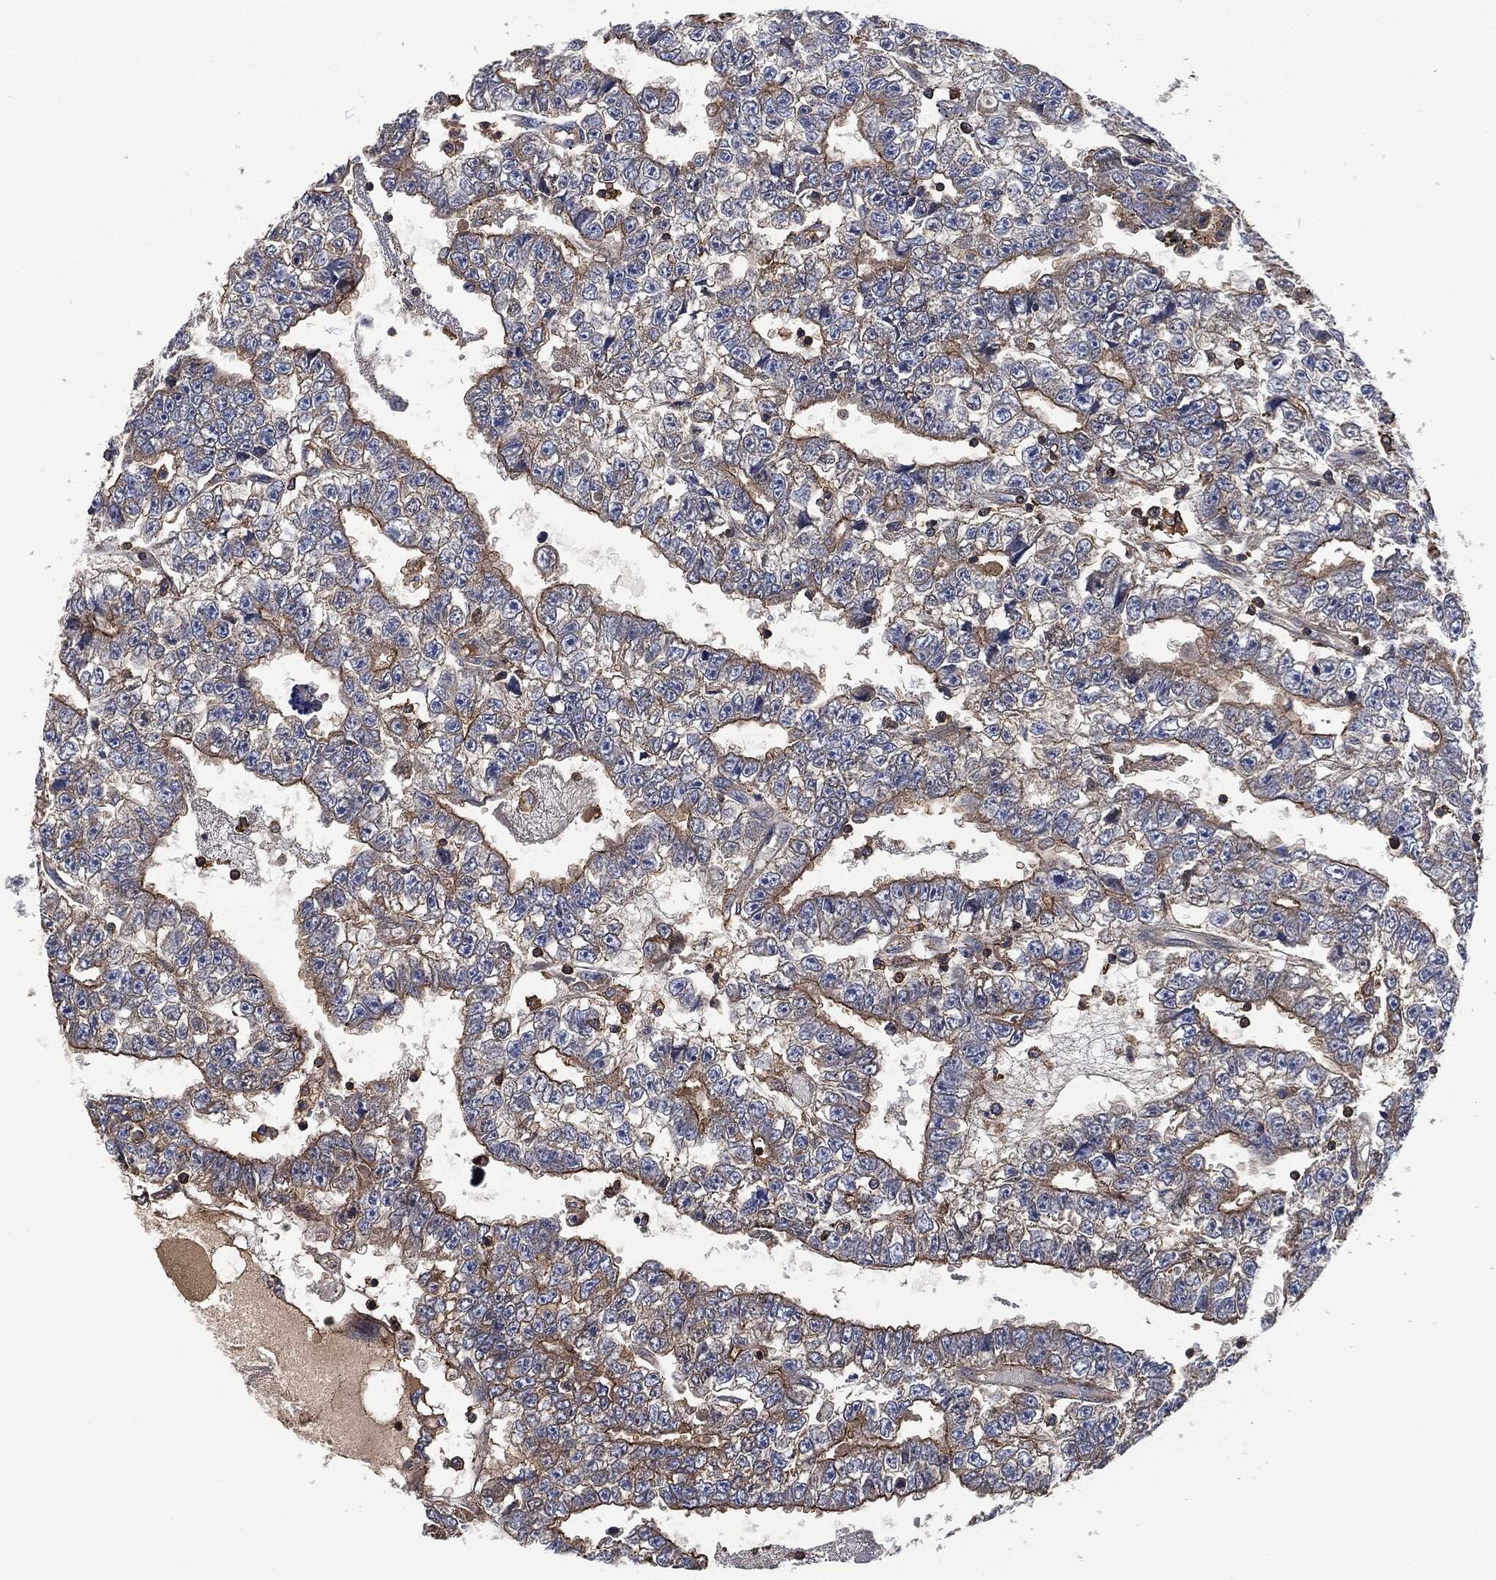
{"staining": {"intensity": "strong", "quantity": "<25%", "location": "cytoplasmic/membranous"}, "tissue": "testis cancer", "cell_type": "Tumor cells", "image_type": "cancer", "snomed": [{"axis": "morphology", "description": "Carcinoma, Embryonal, NOS"}, {"axis": "topography", "description": "Testis"}], "caption": "Immunohistochemistry (IHC) photomicrograph of testis cancer stained for a protein (brown), which exhibits medium levels of strong cytoplasmic/membranous staining in about <25% of tumor cells.", "gene": "LGALS9", "patient": {"sex": "male", "age": 25}}